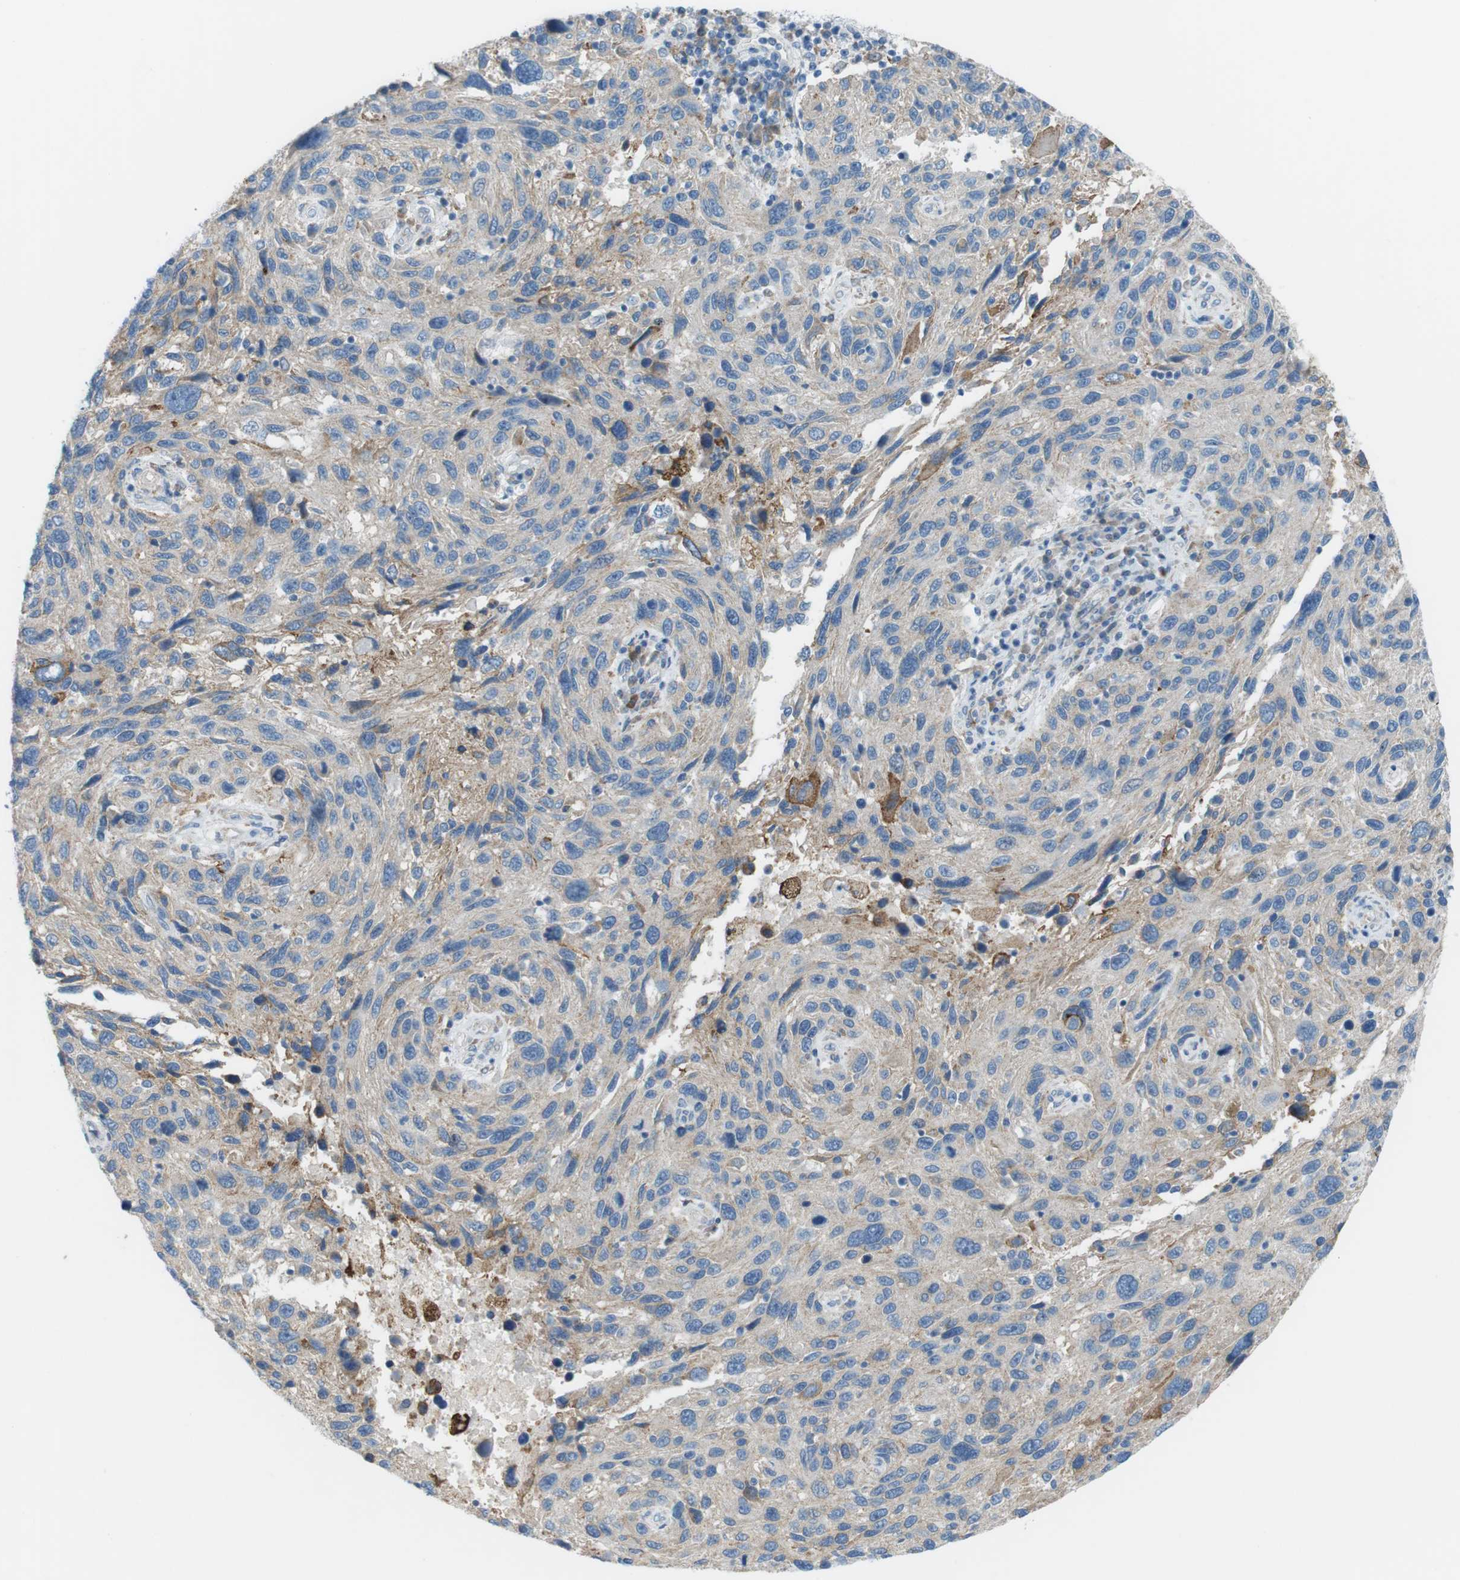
{"staining": {"intensity": "weak", "quantity": "<25%", "location": "cytoplasmic/membranous"}, "tissue": "melanoma", "cell_type": "Tumor cells", "image_type": "cancer", "snomed": [{"axis": "morphology", "description": "Malignant melanoma, NOS"}, {"axis": "topography", "description": "Skin"}], "caption": "Tumor cells are negative for protein expression in human malignant melanoma.", "gene": "VAMP1", "patient": {"sex": "male", "age": 53}}